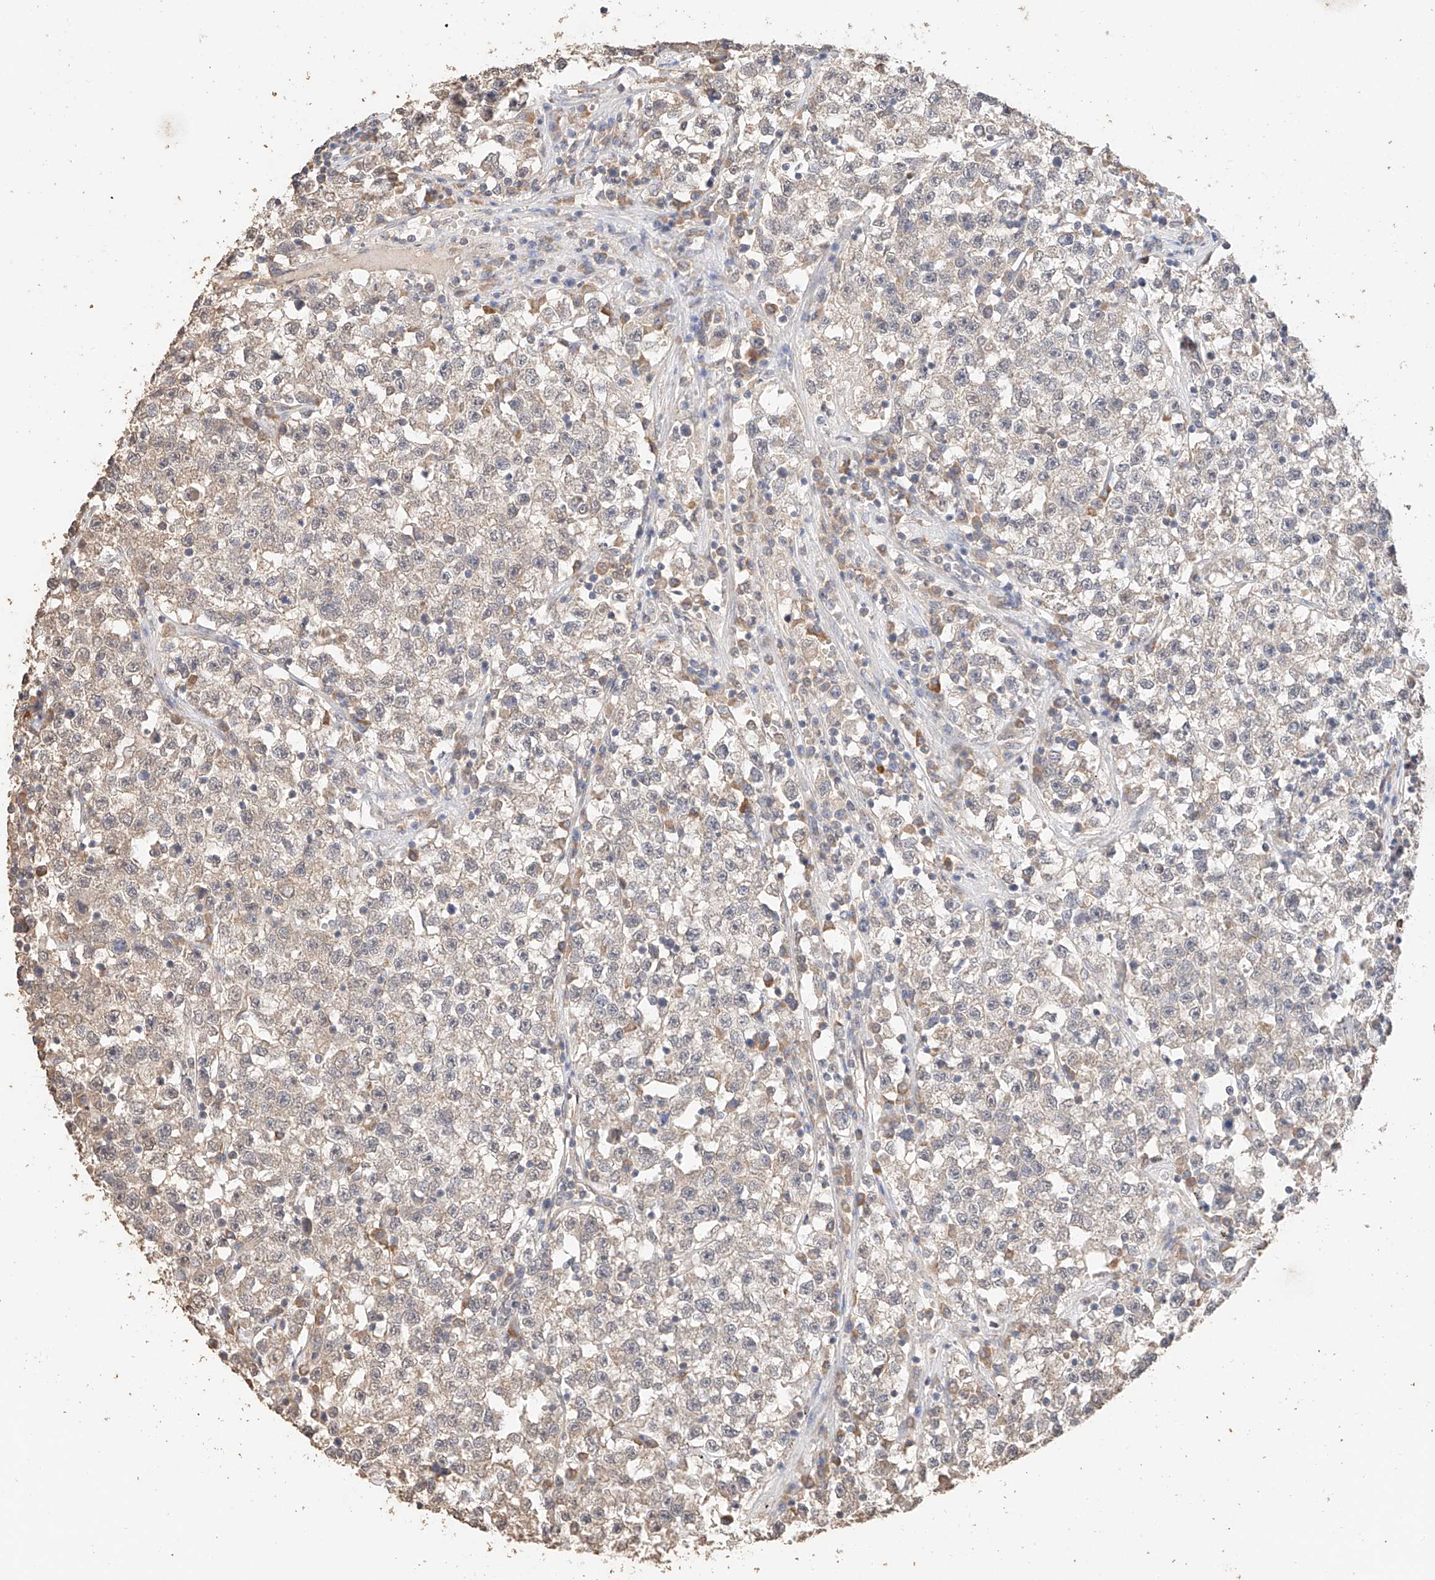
{"staining": {"intensity": "weak", "quantity": "<25%", "location": "cytoplasmic/membranous"}, "tissue": "testis cancer", "cell_type": "Tumor cells", "image_type": "cancer", "snomed": [{"axis": "morphology", "description": "Seminoma, NOS"}, {"axis": "topography", "description": "Testis"}], "caption": "Human testis cancer (seminoma) stained for a protein using IHC displays no expression in tumor cells.", "gene": "IL22RA2", "patient": {"sex": "male", "age": 22}}